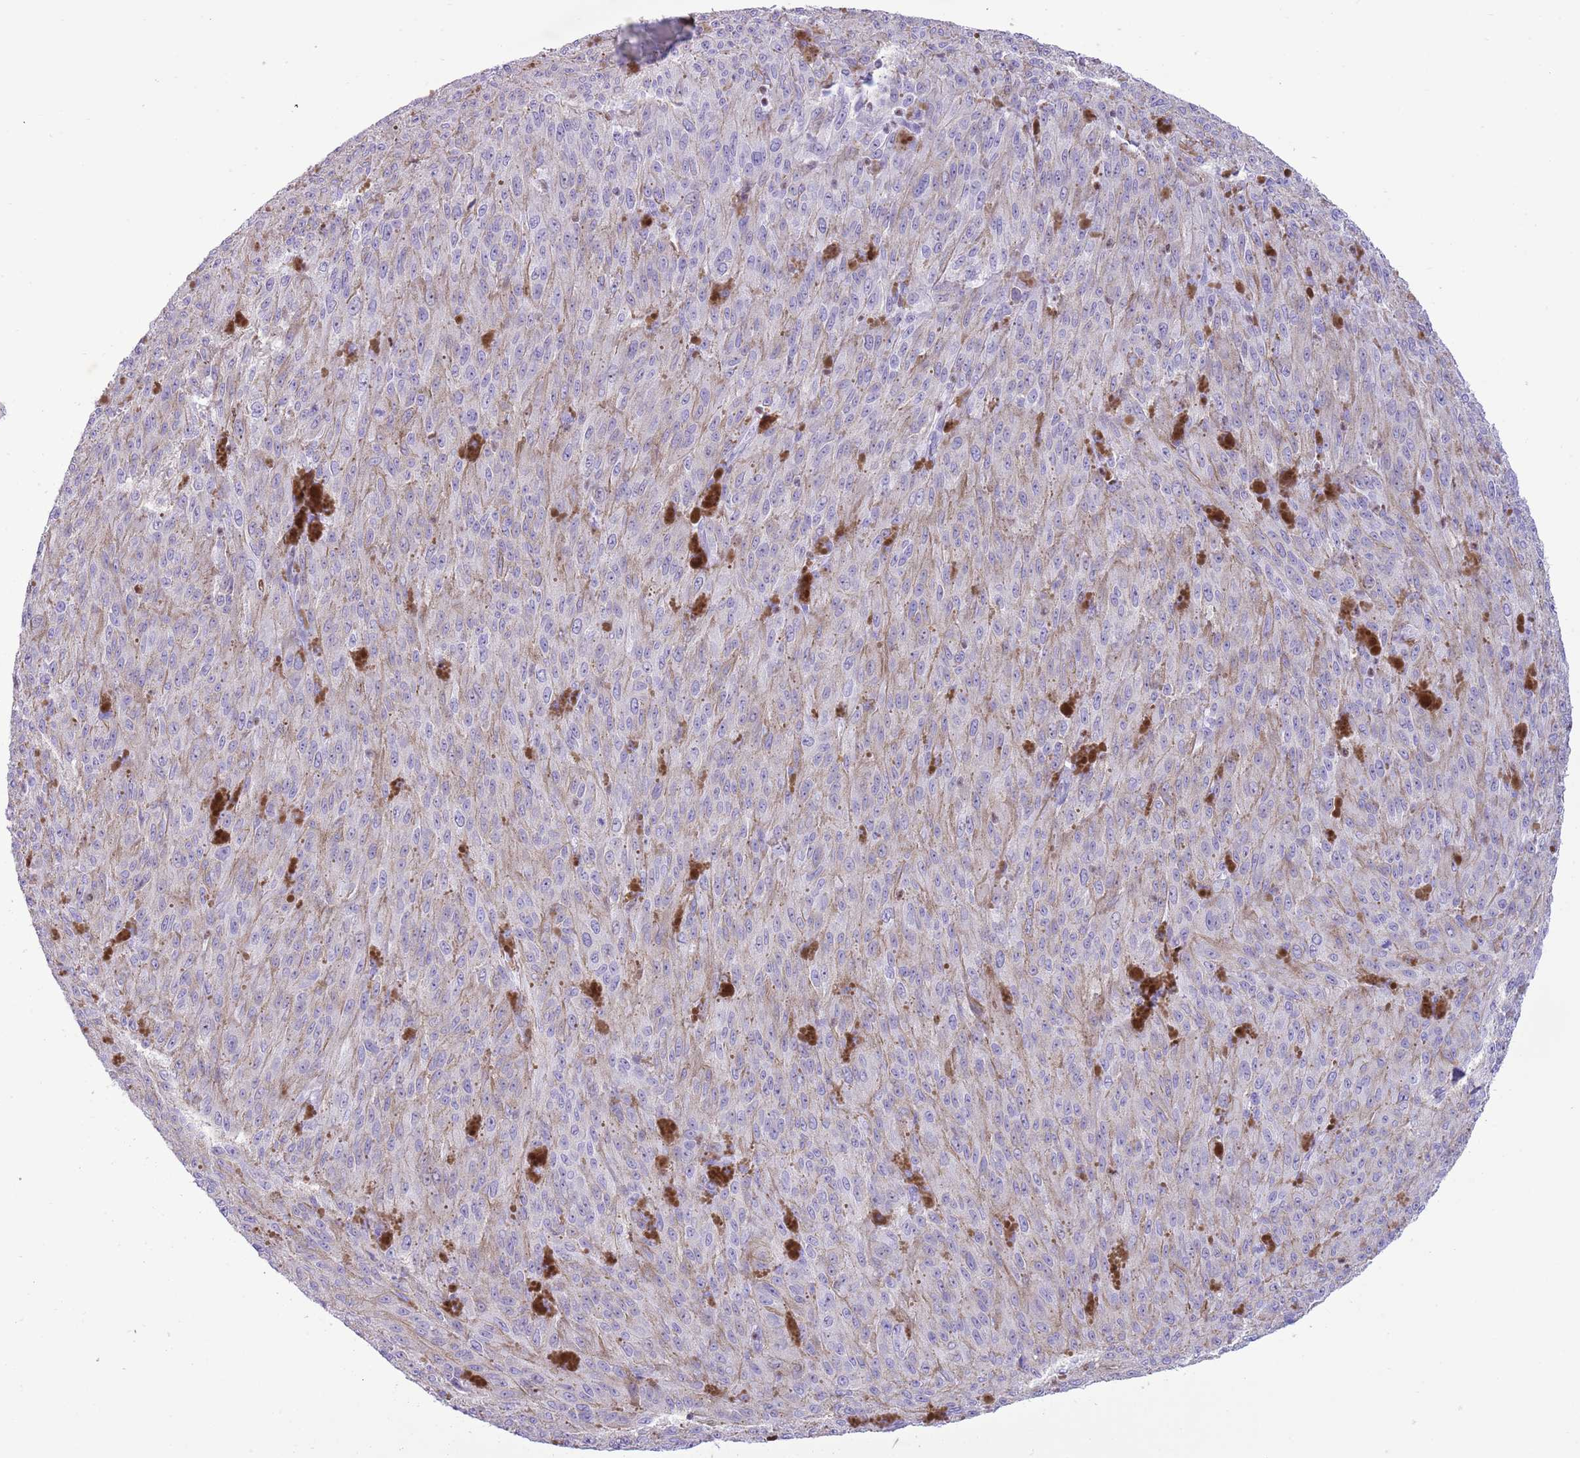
{"staining": {"intensity": "negative", "quantity": "none", "location": "none"}, "tissue": "melanoma", "cell_type": "Tumor cells", "image_type": "cancer", "snomed": [{"axis": "morphology", "description": "Malignant melanoma, NOS"}, {"axis": "topography", "description": "Skin"}], "caption": "This is an immunohistochemistry (IHC) image of human malignant melanoma. There is no positivity in tumor cells.", "gene": "BCL11B", "patient": {"sex": "female", "age": 52}}